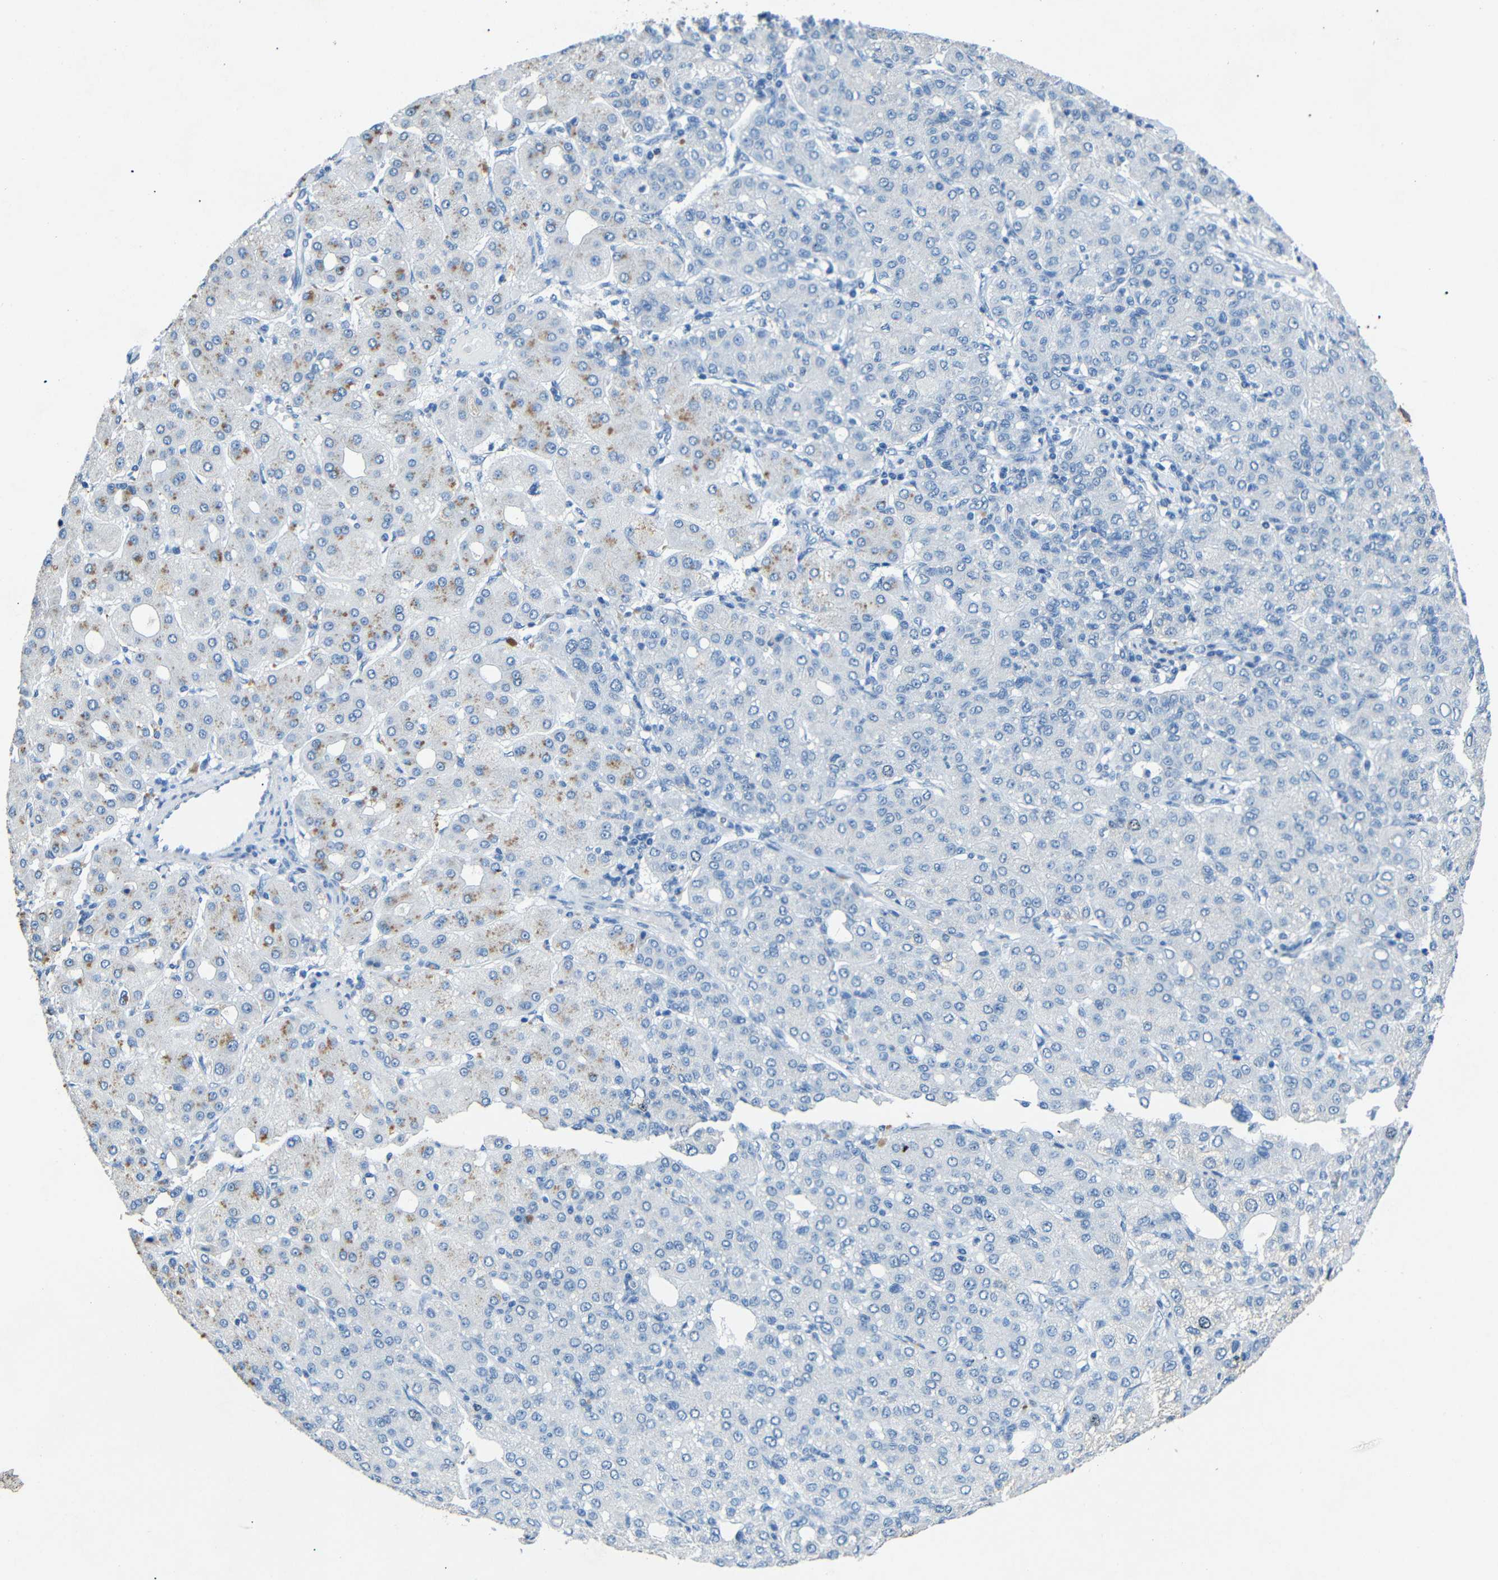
{"staining": {"intensity": "negative", "quantity": "none", "location": "none"}, "tissue": "liver cancer", "cell_type": "Tumor cells", "image_type": "cancer", "snomed": [{"axis": "morphology", "description": "Carcinoma, Hepatocellular, NOS"}, {"axis": "topography", "description": "Liver"}], "caption": "Photomicrograph shows no significant protein expression in tumor cells of liver cancer.", "gene": "INCENP", "patient": {"sex": "male", "age": 65}}